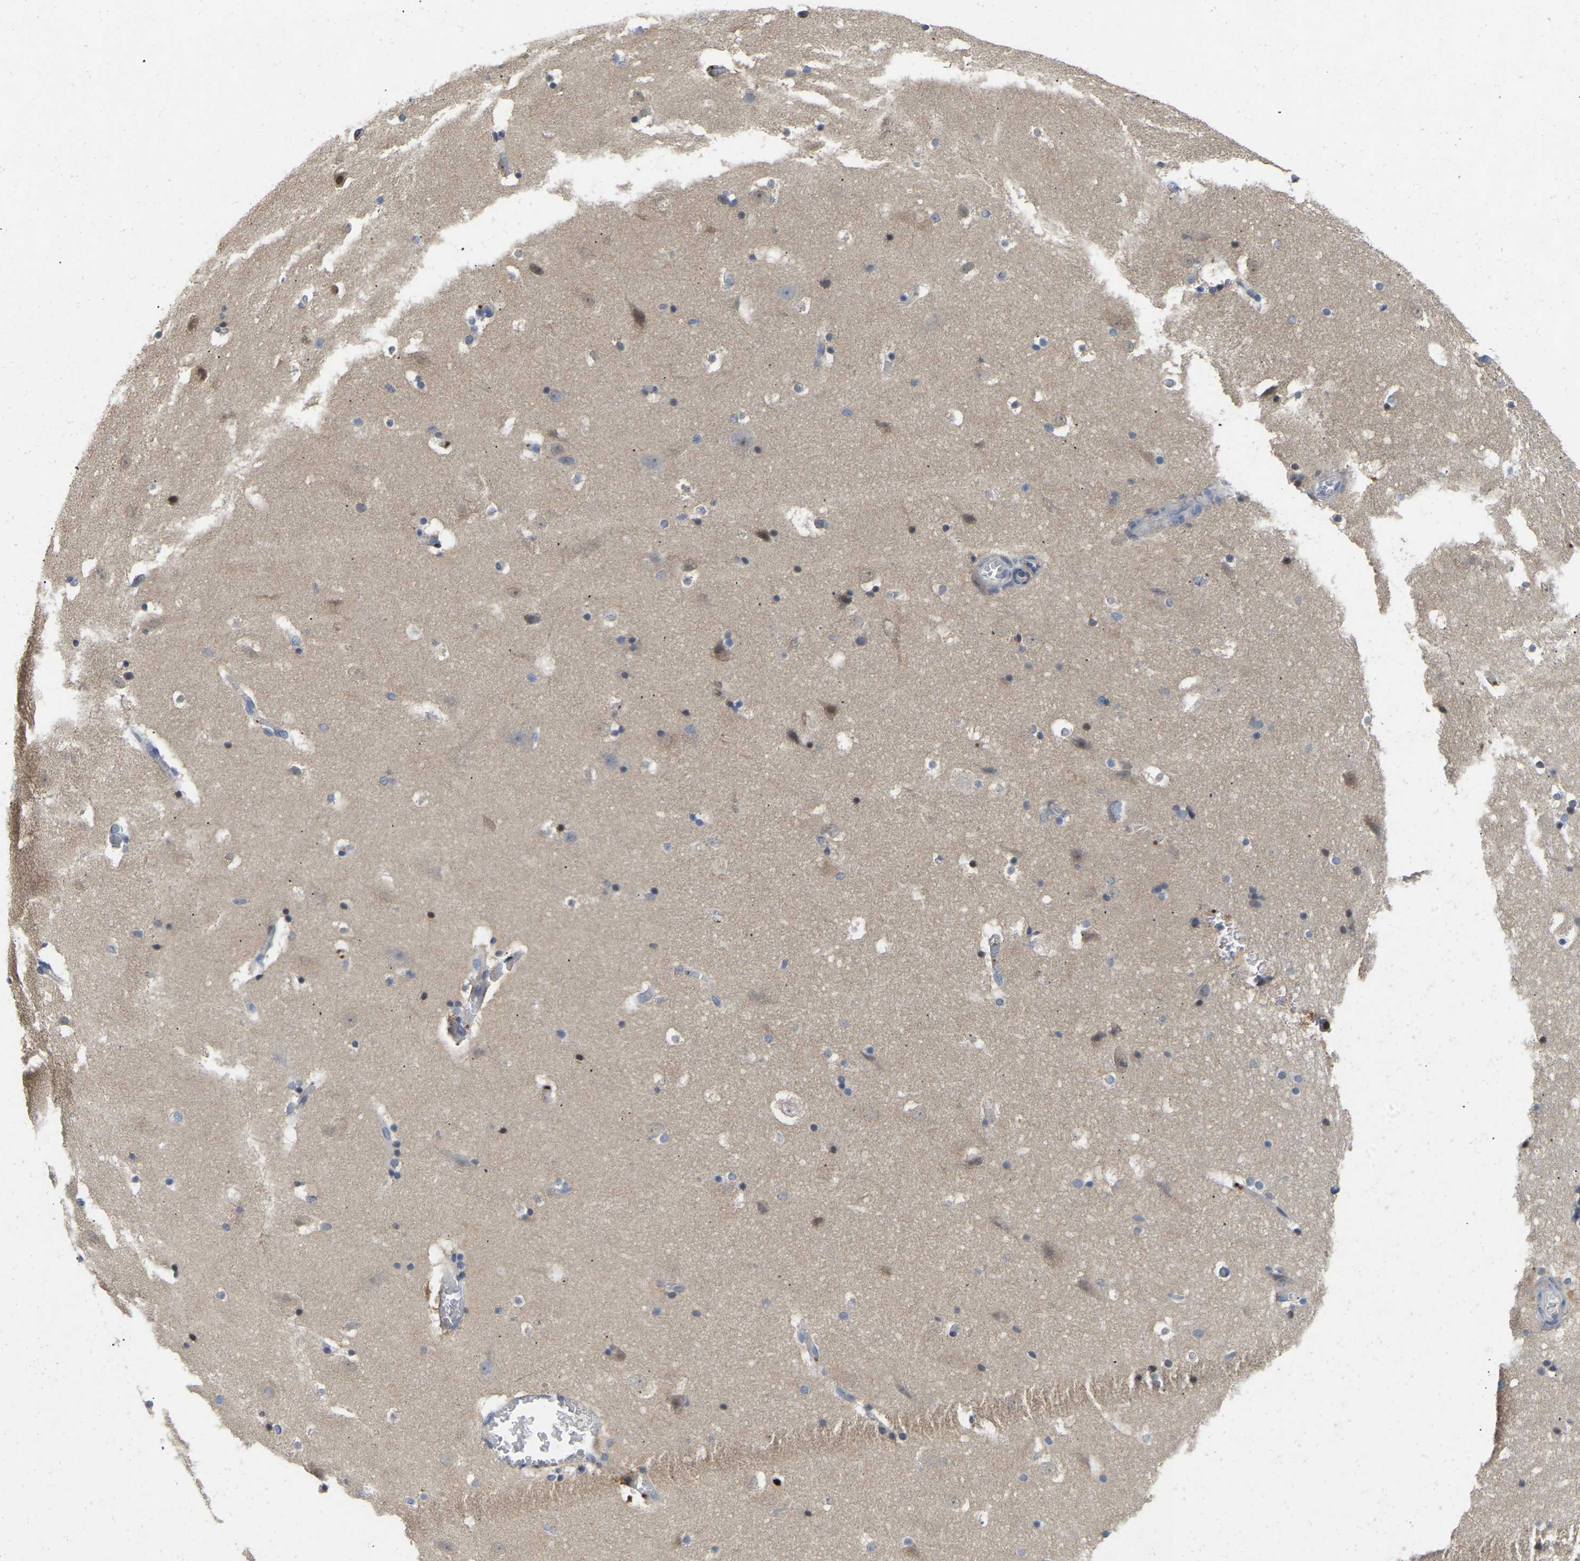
{"staining": {"intensity": "negative", "quantity": "none", "location": "none"}, "tissue": "hippocampus", "cell_type": "Glial cells", "image_type": "normal", "snomed": [{"axis": "morphology", "description": "Normal tissue, NOS"}, {"axis": "topography", "description": "Hippocampus"}], "caption": "Immunohistochemical staining of unremarkable hippocampus displays no significant expression in glial cells. (DAB (3,3'-diaminobenzidine) immunohistochemistry visualized using brightfield microscopy, high magnification).", "gene": "RHEB", "patient": {"sex": "male", "age": 45}}